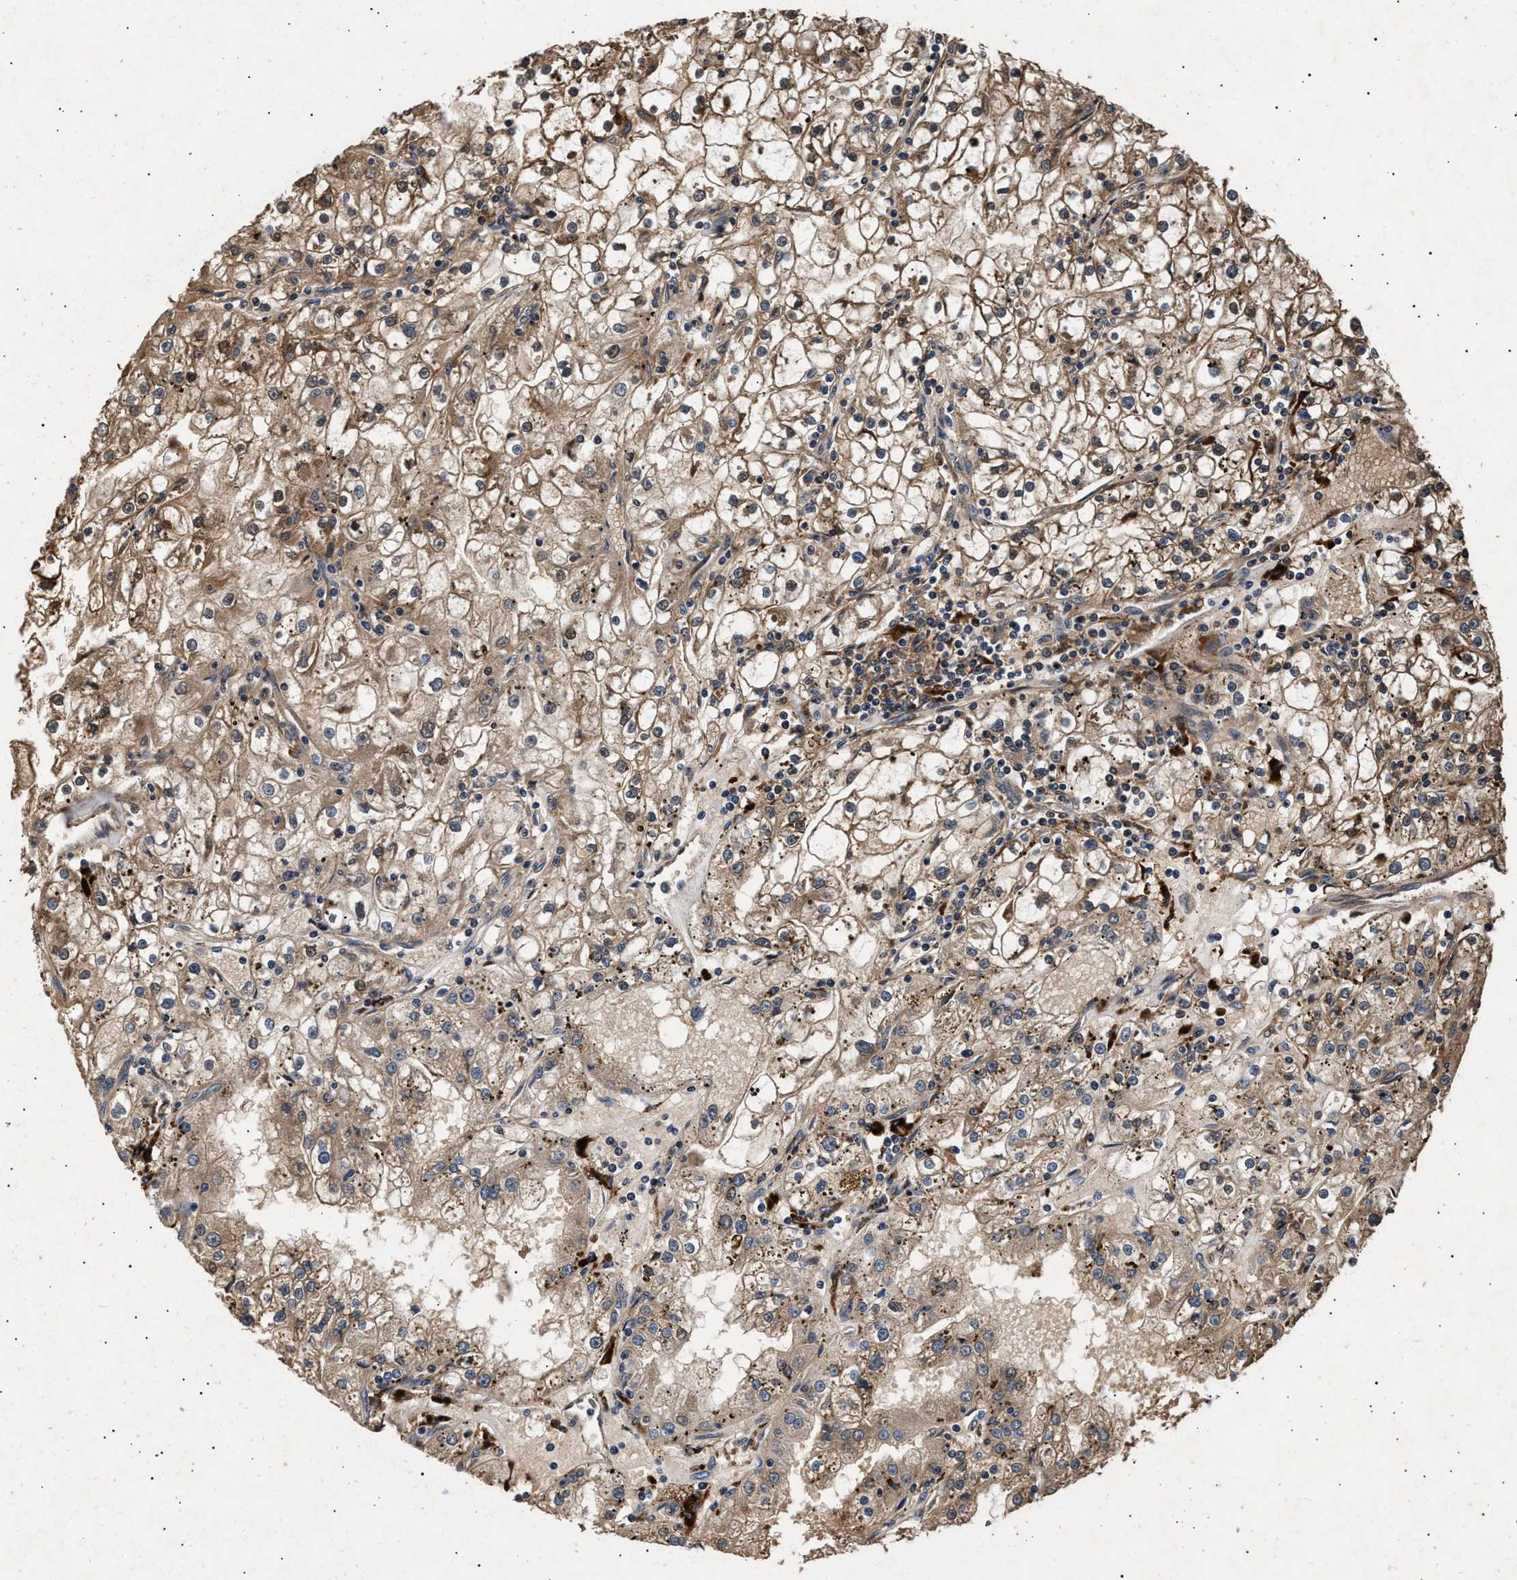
{"staining": {"intensity": "moderate", "quantity": ">75%", "location": "cytoplasmic/membranous"}, "tissue": "renal cancer", "cell_type": "Tumor cells", "image_type": "cancer", "snomed": [{"axis": "morphology", "description": "Adenocarcinoma, NOS"}, {"axis": "topography", "description": "Kidney"}], "caption": "Human renal adenocarcinoma stained with a protein marker exhibits moderate staining in tumor cells.", "gene": "ITGB5", "patient": {"sex": "male", "age": 56}}